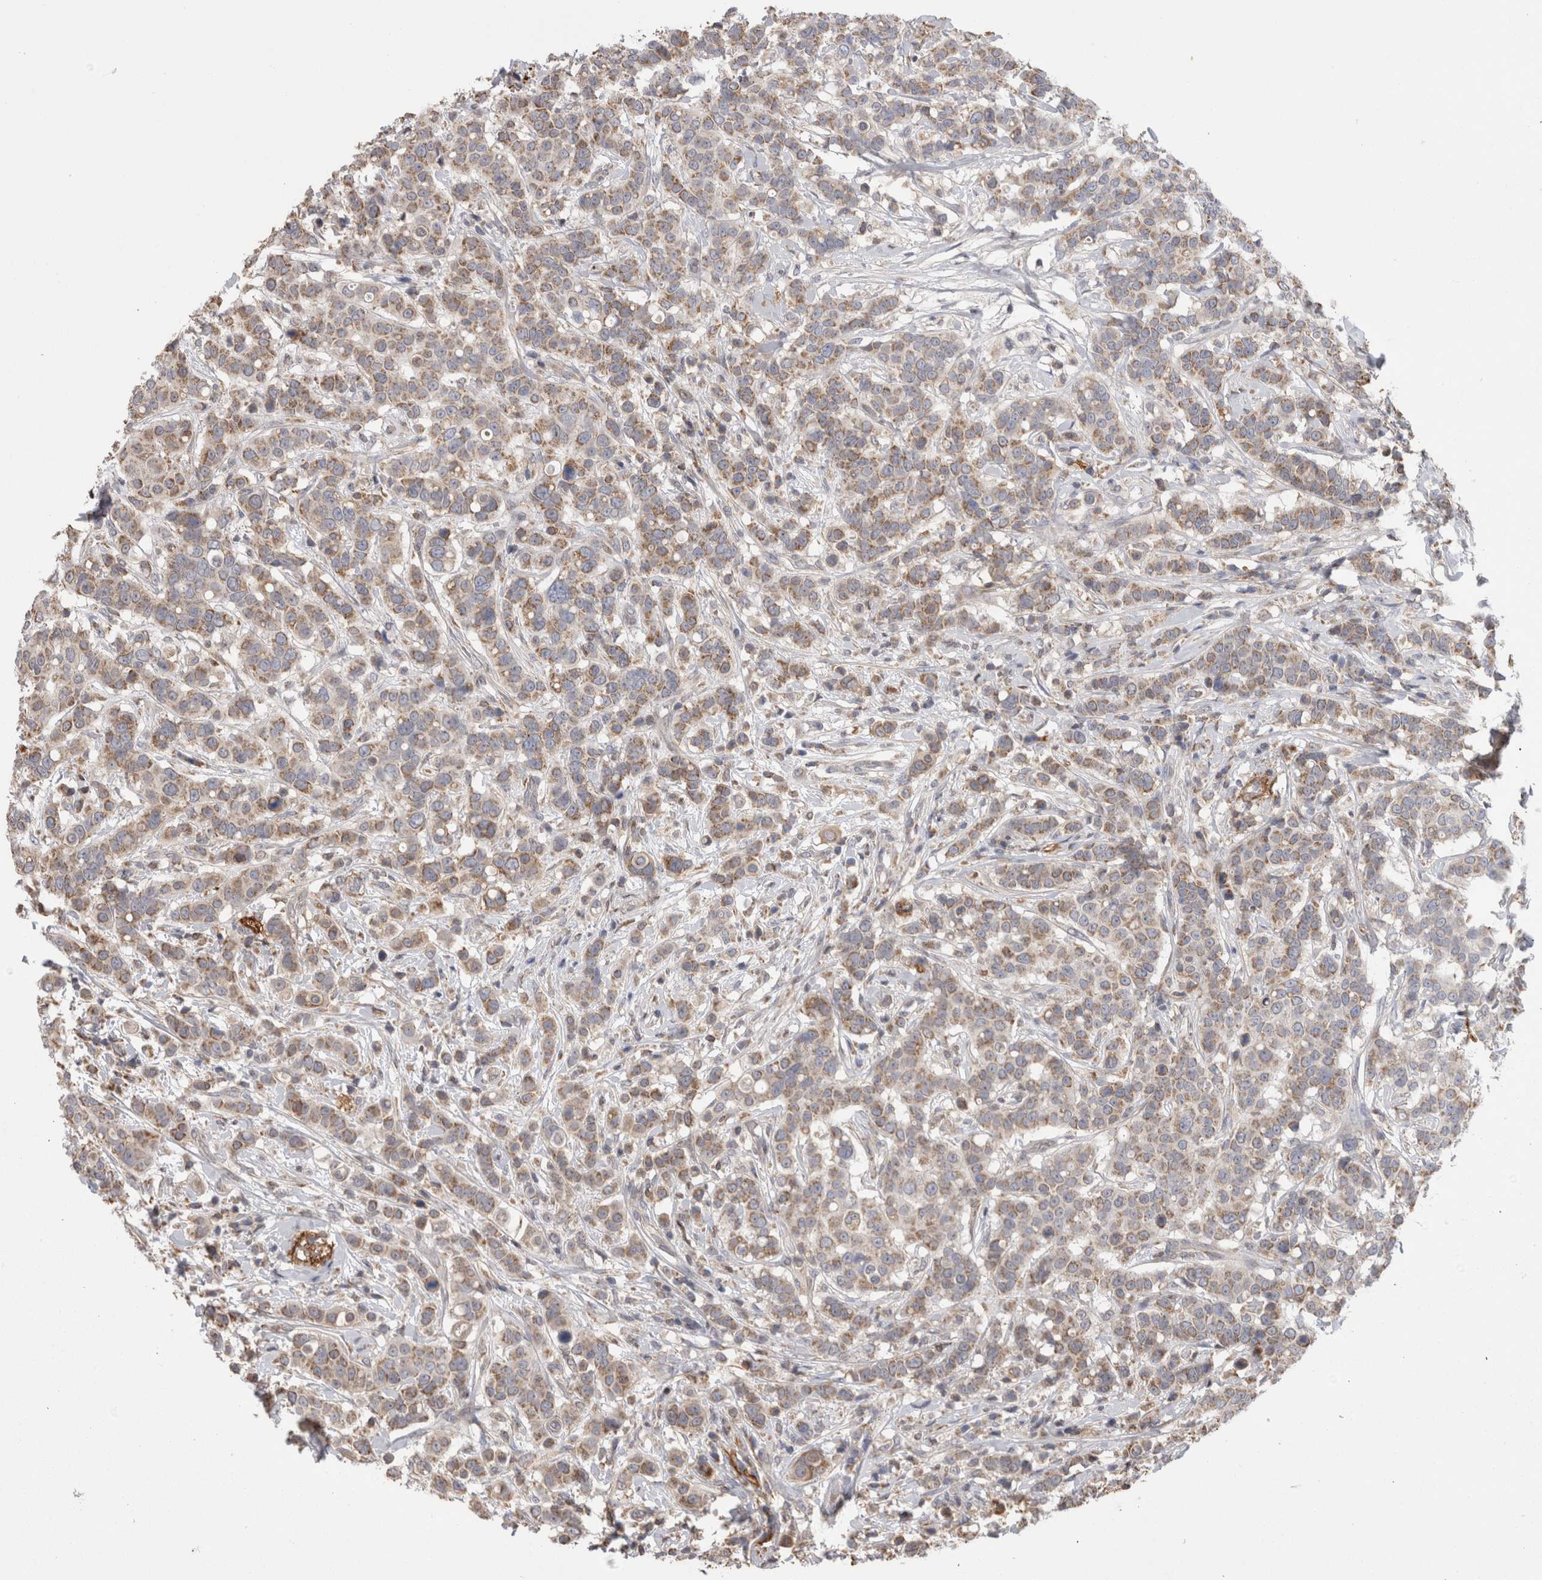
{"staining": {"intensity": "weak", "quantity": ">75%", "location": "cytoplasmic/membranous"}, "tissue": "breast cancer", "cell_type": "Tumor cells", "image_type": "cancer", "snomed": [{"axis": "morphology", "description": "Duct carcinoma"}, {"axis": "topography", "description": "Breast"}], "caption": "Tumor cells exhibit low levels of weak cytoplasmic/membranous positivity in approximately >75% of cells in human breast cancer (intraductal carcinoma). (DAB (3,3'-diaminobenzidine) IHC with brightfield microscopy, high magnification).", "gene": "DARS2", "patient": {"sex": "female", "age": 27}}